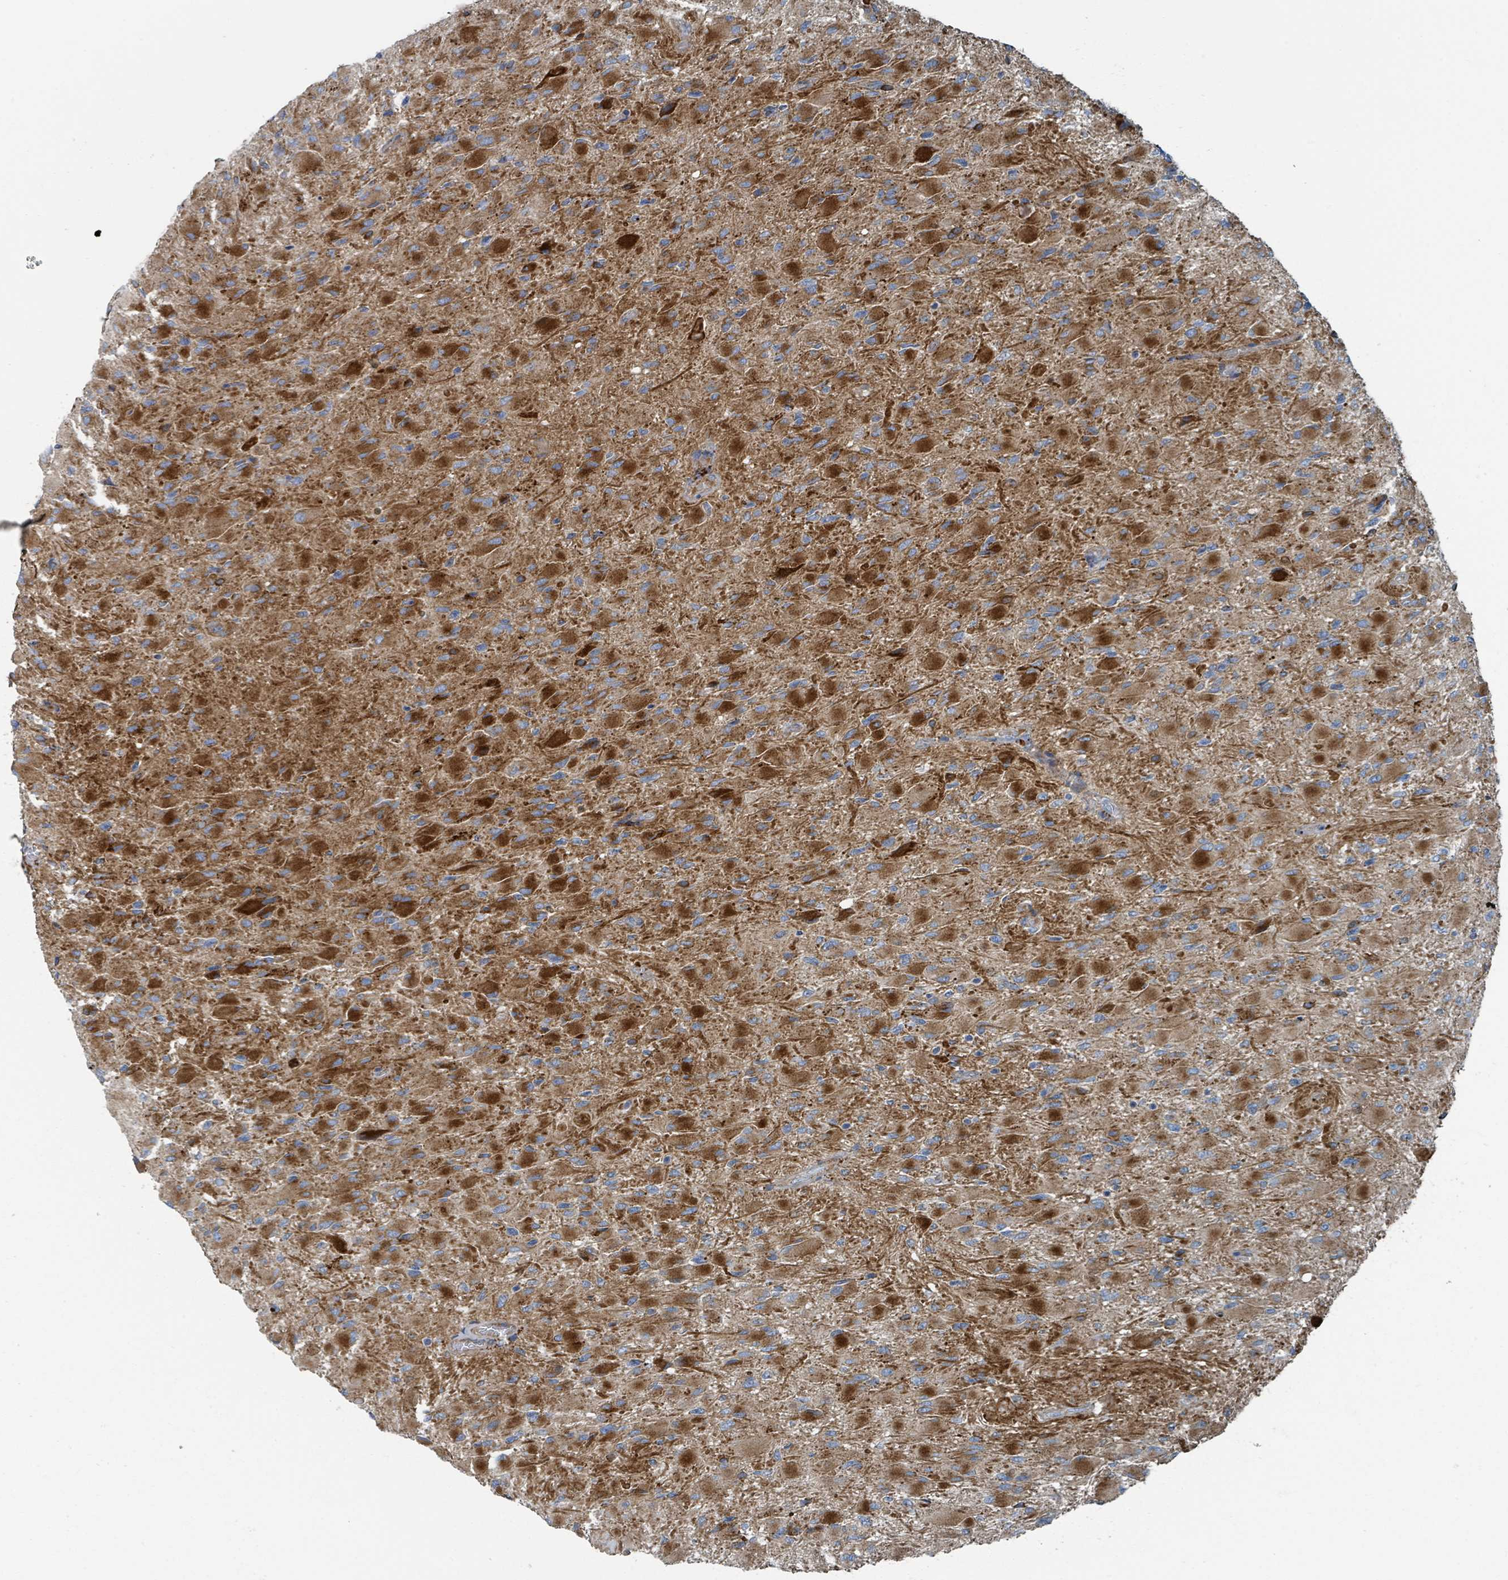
{"staining": {"intensity": "moderate", "quantity": "<25%", "location": "cytoplasmic/membranous"}, "tissue": "glioma", "cell_type": "Tumor cells", "image_type": "cancer", "snomed": [{"axis": "morphology", "description": "Glioma, malignant, High grade"}, {"axis": "topography", "description": "Cerebral cortex"}], "caption": "Glioma stained with a brown dye displays moderate cytoplasmic/membranous positive staining in approximately <25% of tumor cells.", "gene": "DIPK2A", "patient": {"sex": "female", "age": 36}}